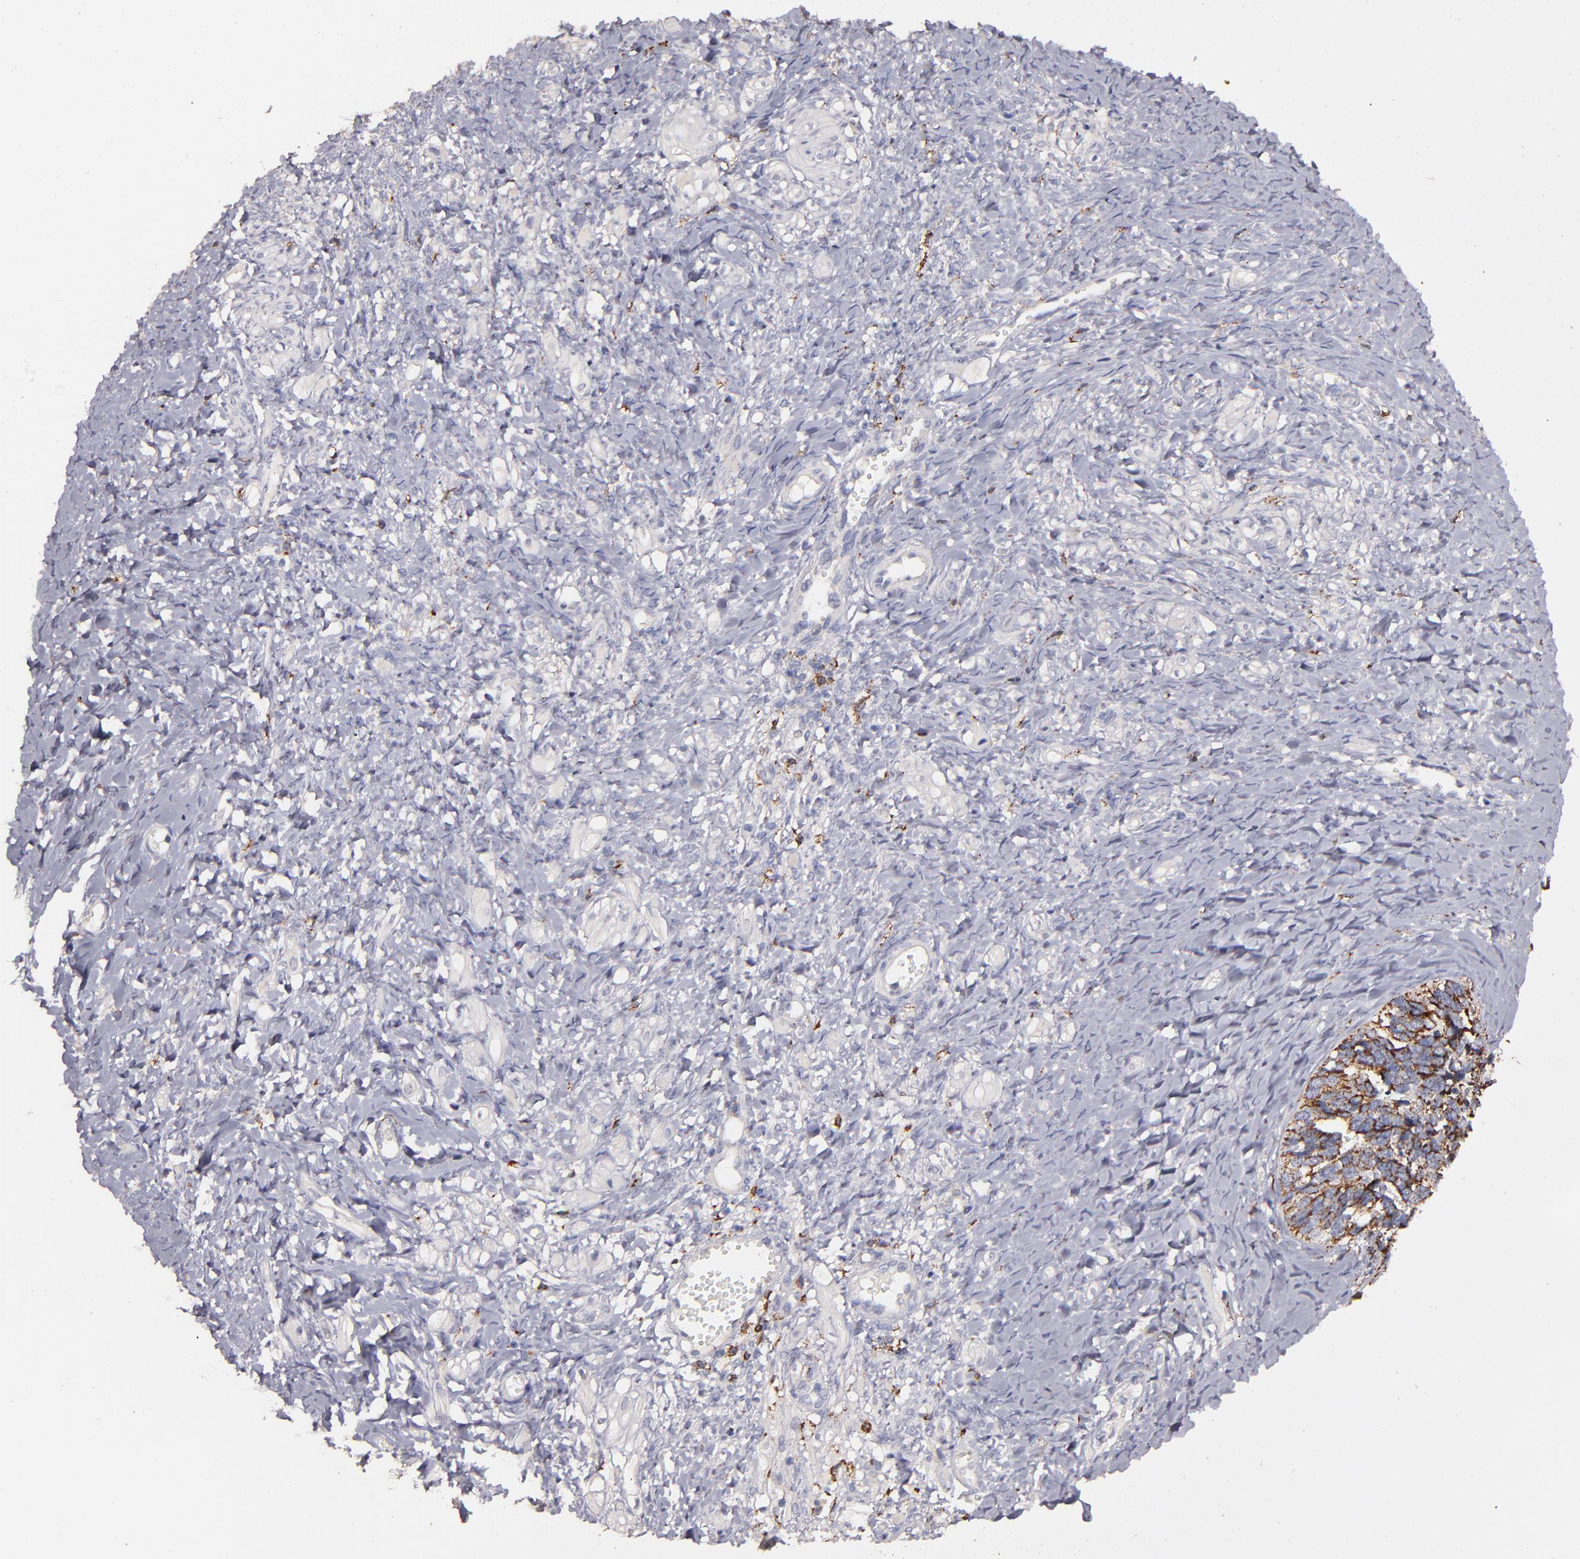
{"staining": {"intensity": "strong", "quantity": ">75%", "location": "cytoplasmic/membranous"}, "tissue": "ovarian cancer", "cell_type": "Tumor cells", "image_type": "cancer", "snomed": [{"axis": "morphology", "description": "Cystadenocarcinoma, serous, NOS"}, {"axis": "topography", "description": "Ovary"}], "caption": "An image of ovarian cancer stained for a protein demonstrates strong cytoplasmic/membranous brown staining in tumor cells.", "gene": "GLDC", "patient": {"sex": "female", "age": 77}}